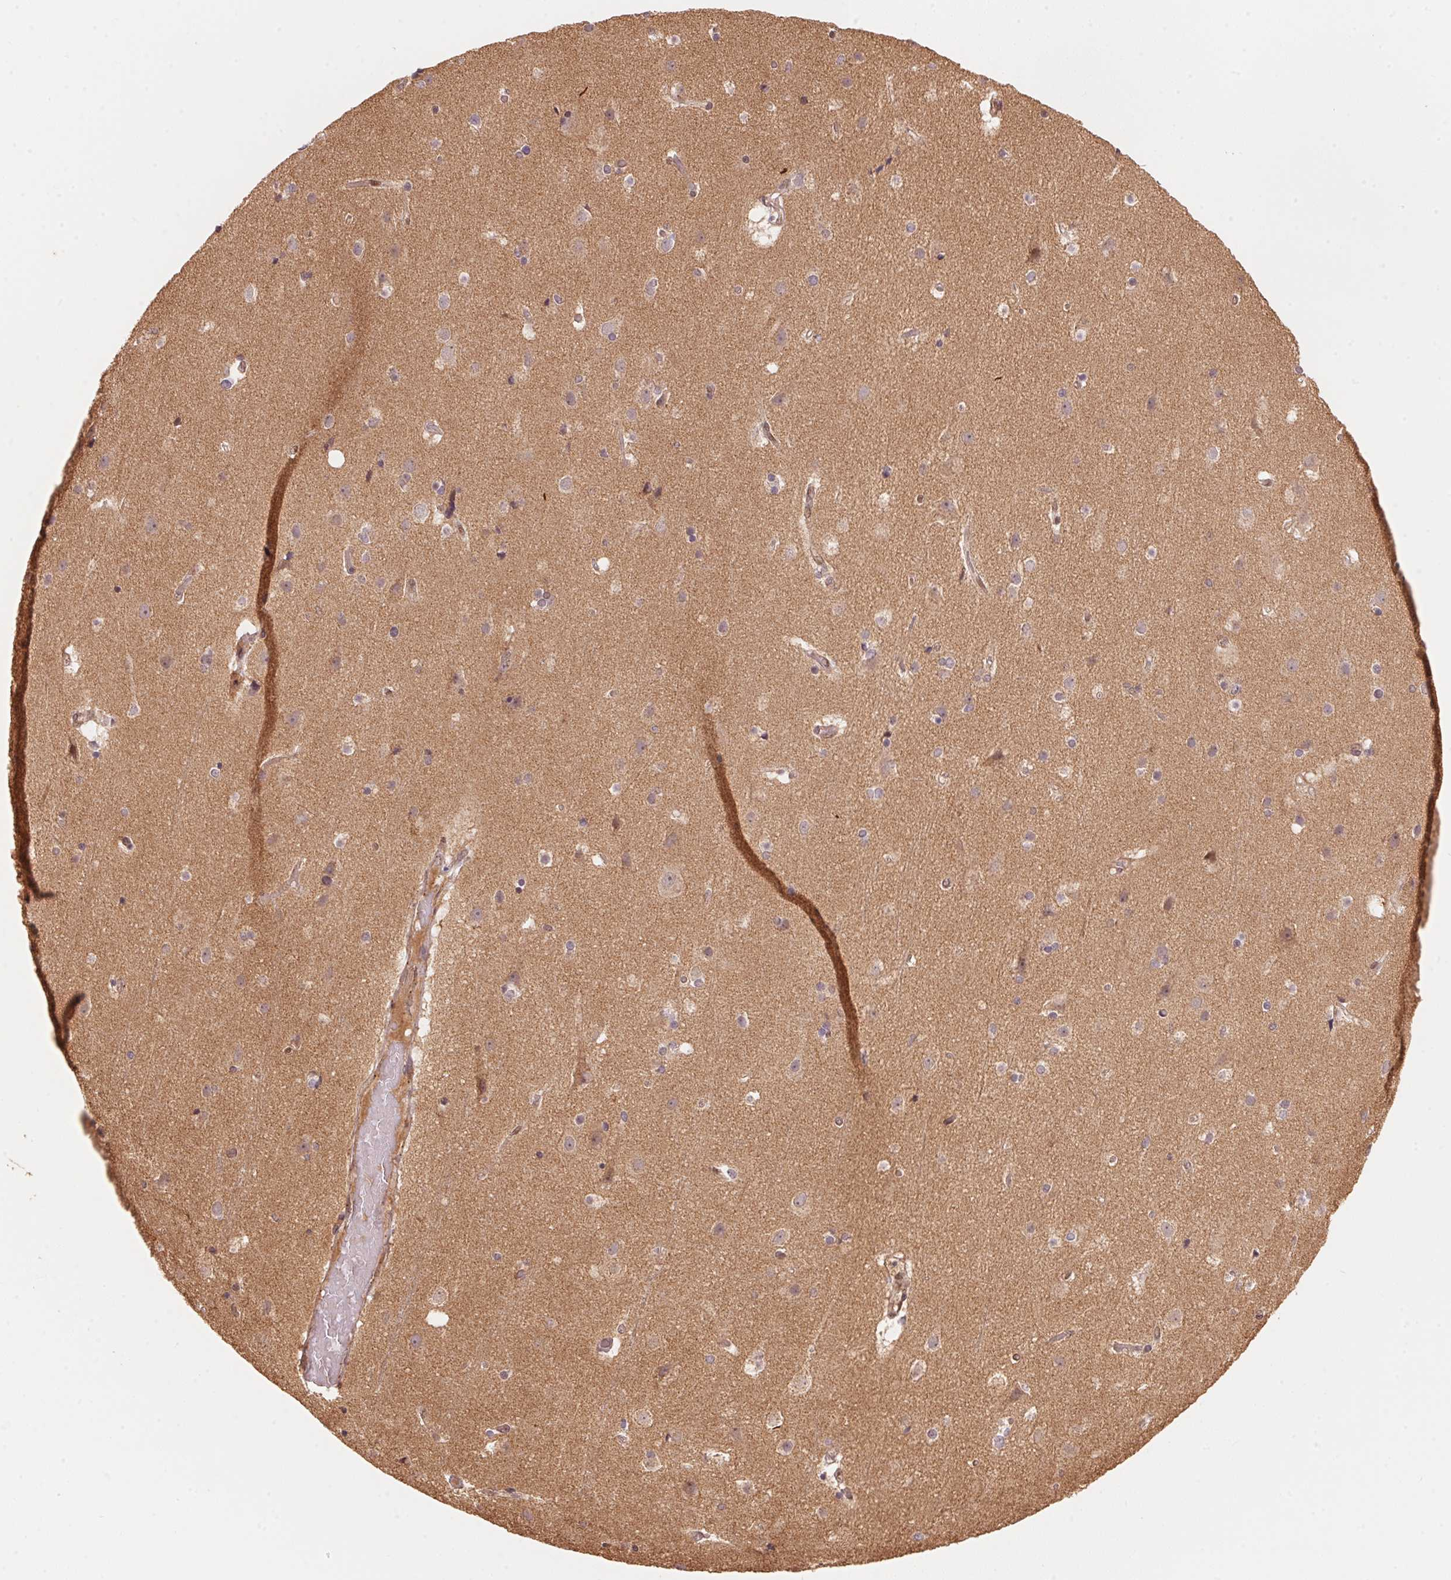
{"staining": {"intensity": "weak", "quantity": ">75%", "location": "cytoplasmic/membranous"}, "tissue": "cerebral cortex", "cell_type": "Endothelial cells", "image_type": "normal", "snomed": [{"axis": "morphology", "description": "Normal tissue, NOS"}, {"axis": "topography", "description": "Cerebral cortex"}], "caption": "Brown immunohistochemical staining in benign human cerebral cortex displays weak cytoplasmic/membranous expression in approximately >75% of endothelial cells.", "gene": "TNIP2", "patient": {"sex": "female", "age": 52}}